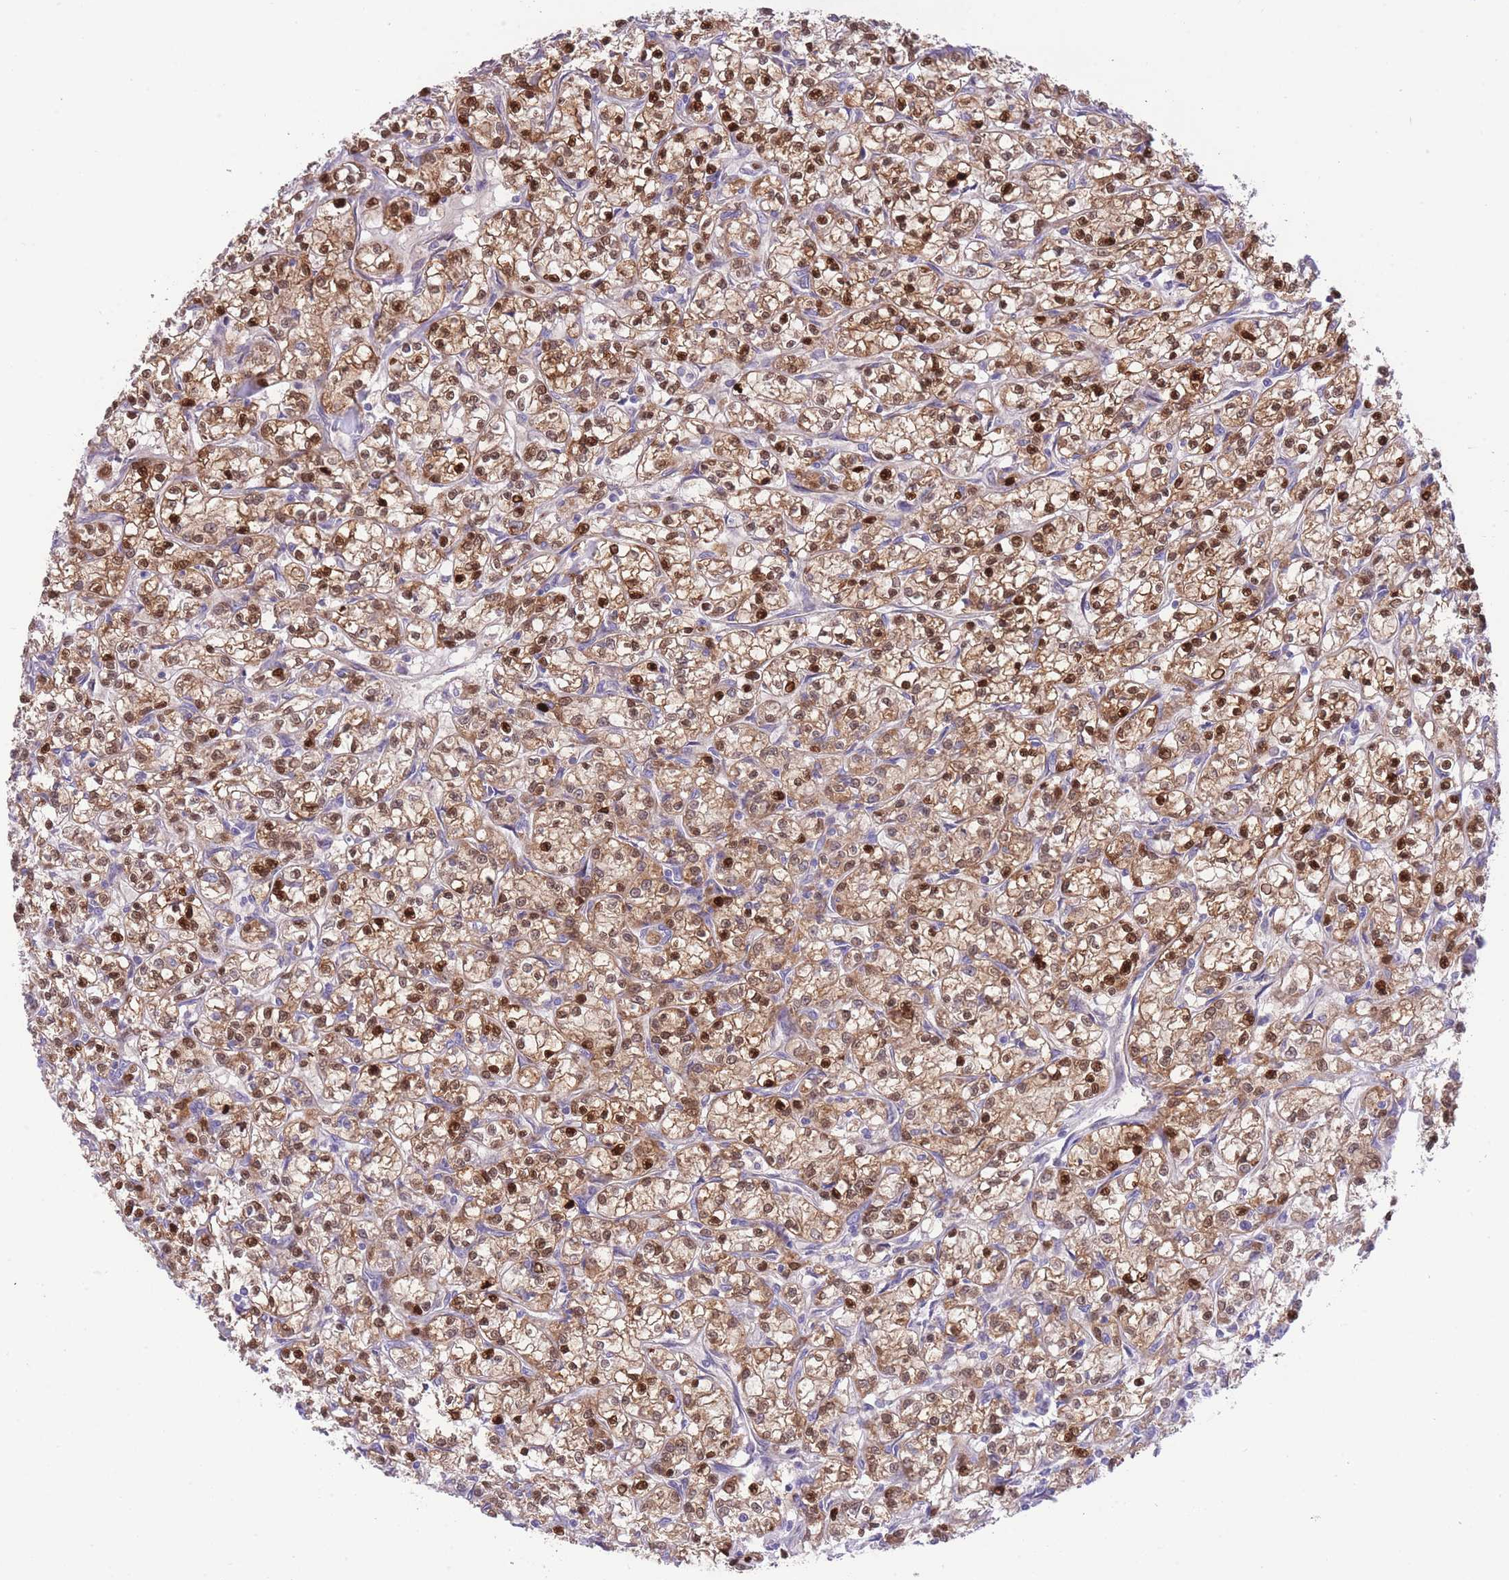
{"staining": {"intensity": "moderate", "quantity": ">75%", "location": "cytoplasmic/membranous,nuclear"}, "tissue": "renal cancer", "cell_type": "Tumor cells", "image_type": "cancer", "snomed": [{"axis": "morphology", "description": "Adenocarcinoma, NOS"}, {"axis": "topography", "description": "Kidney"}], "caption": "DAB (3,3'-diaminobenzidine) immunohistochemical staining of renal cancer displays moderate cytoplasmic/membranous and nuclear protein expression in about >75% of tumor cells. (DAB (3,3'-diaminobenzidine) IHC, brown staining for protein, blue staining for nuclei).", "gene": "CHAC1", "patient": {"sex": "female", "age": 59}}